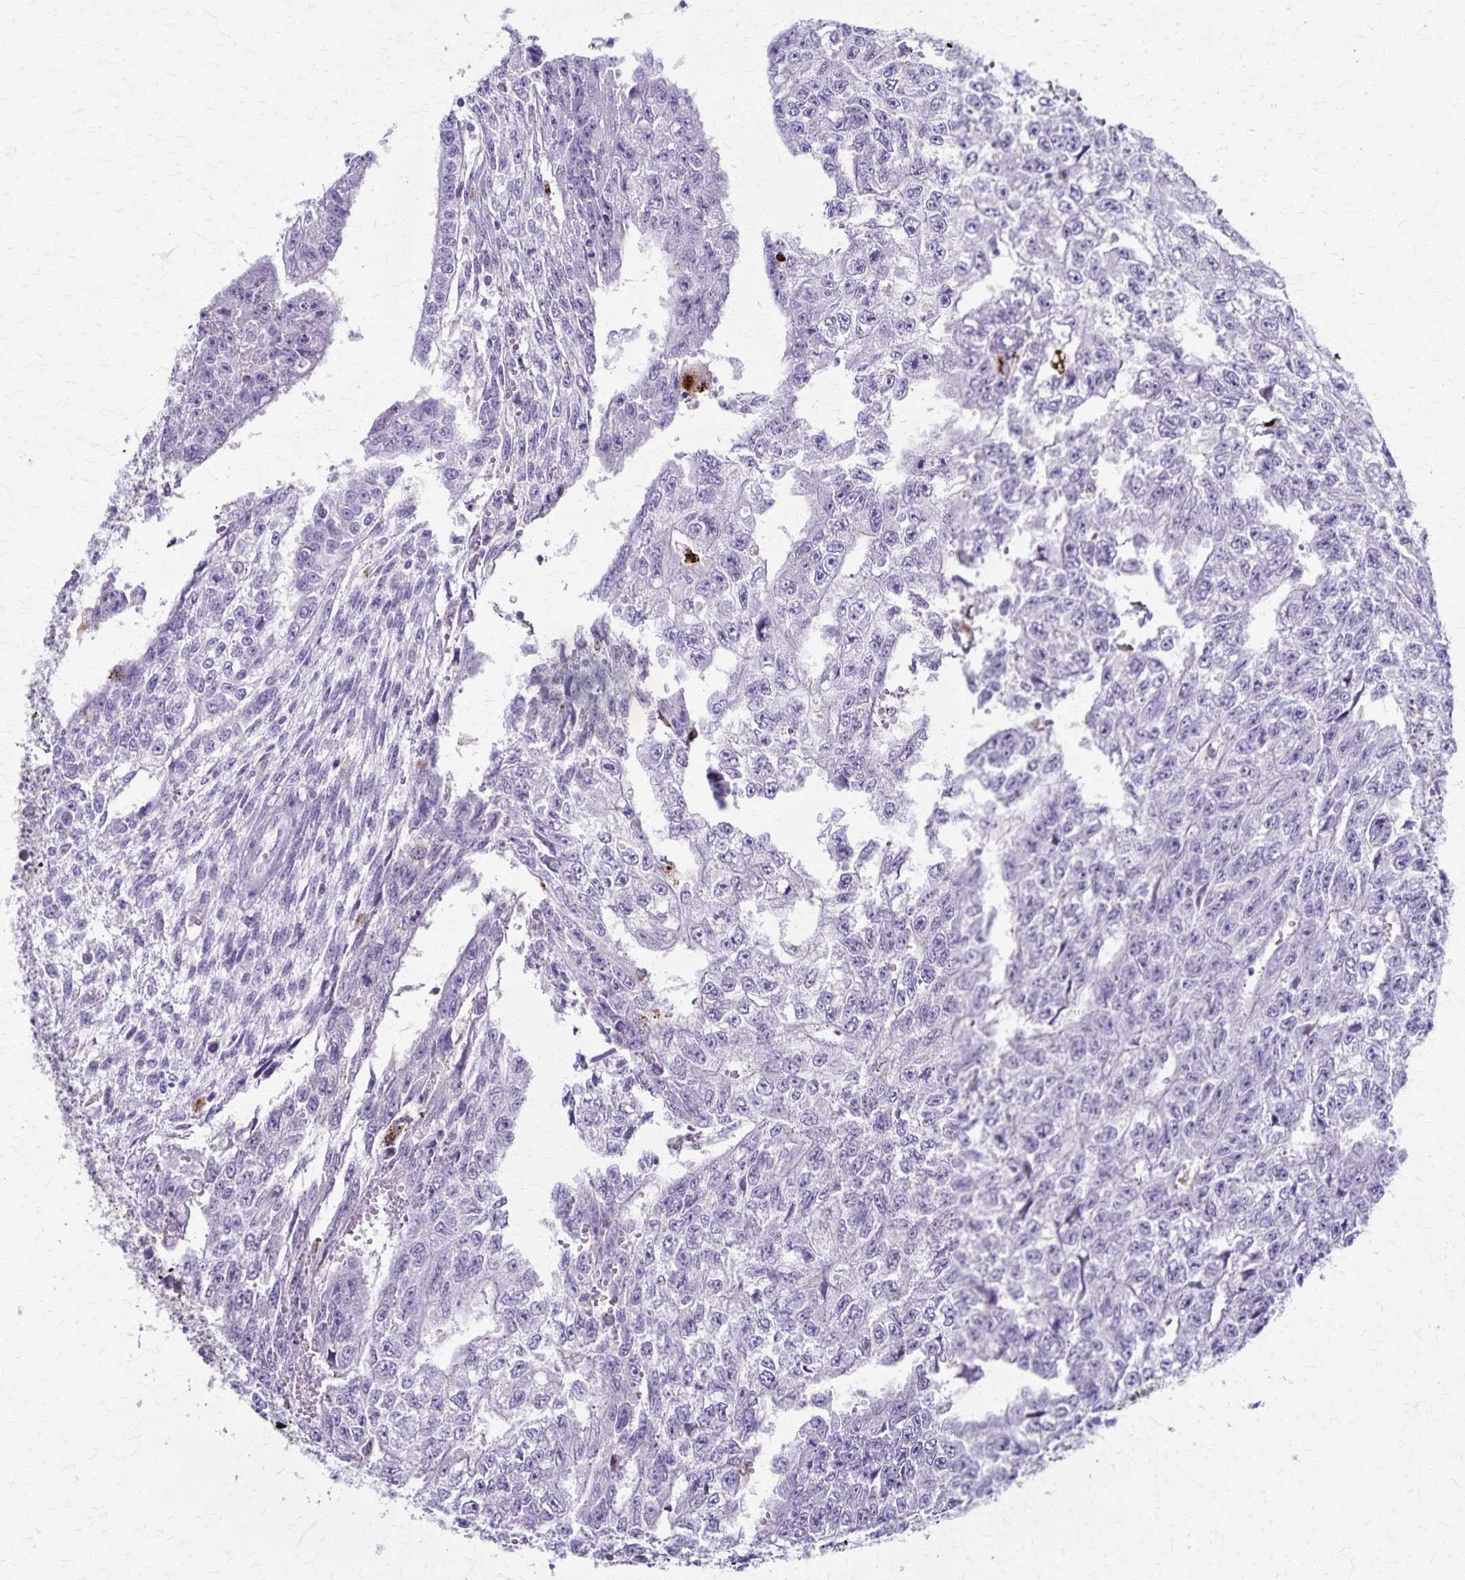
{"staining": {"intensity": "negative", "quantity": "none", "location": "none"}, "tissue": "testis cancer", "cell_type": "Tumor cells", "image_type": "cancer", "snomed": [{"axis": "morphology", "description": "Carcinoma, Embryonal, NOS"}, {"axis": "morphology", "description": "Teratoma, malignant, NOS"}, {"axis": "topography", "description": "Testis"}], "caption": "Immunohistochemical staining of human testis cancer displays no significant staining in tumor cells.", "gene": "TMEM60", "patient": {"sex": "male", "age": 24}}